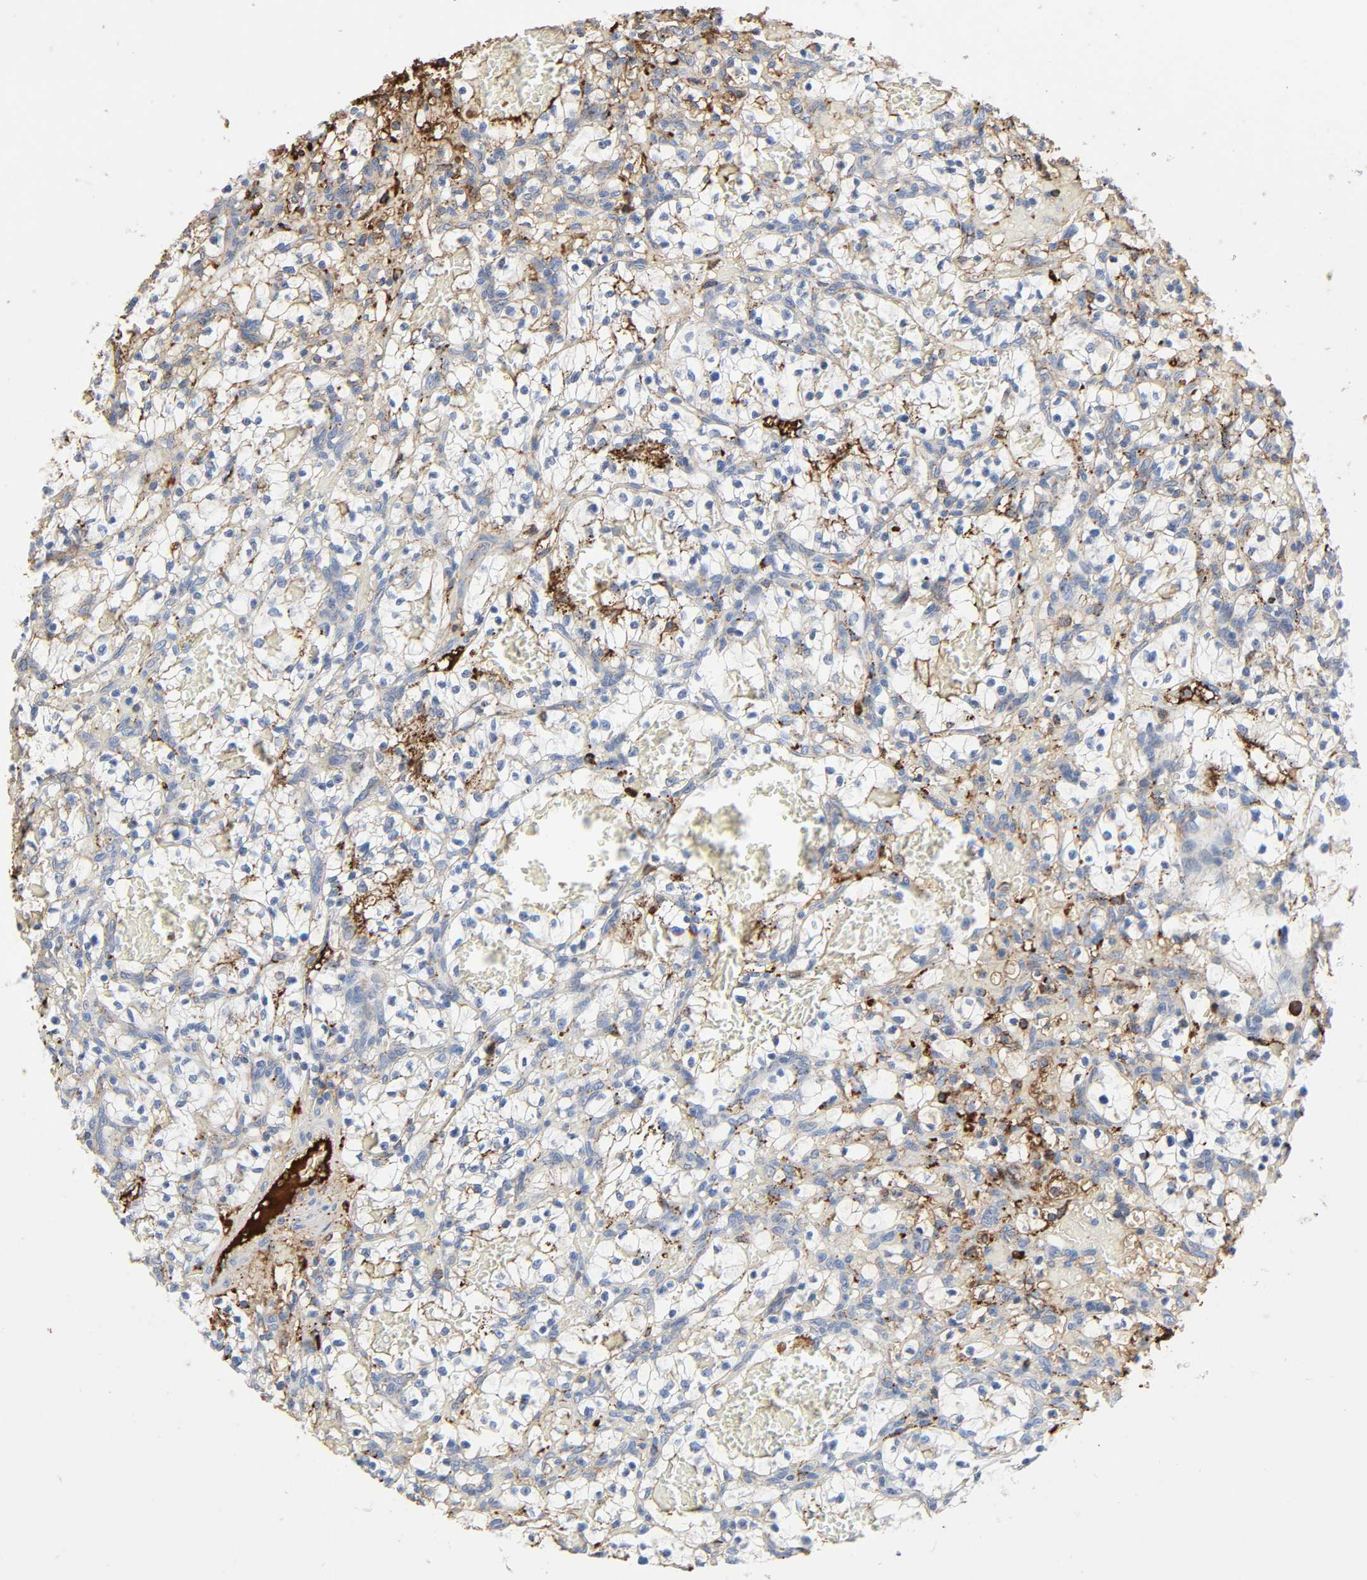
{"staining": {"intensity": "weak", "quantity": "25%-75%", "location": "cytoplasmic/membranous"}, "tissue": "renal cancer", "cell_type": "Tumor cells", "image_type": "cancer", "snomed": [{"axis": "morphology", "description": "Adenocarcinoma, NOS"}, {"axis": "topography", "description": "Kidney"}], "caption": "Renal adenocarcinoma tissue displays weak cytoplasmic/membranous positivity in about 25%-75% of tumor cells, visualized by immunohistochemistry.", "gene": "C3", "patient": {"sex": "female", "age": 57}}